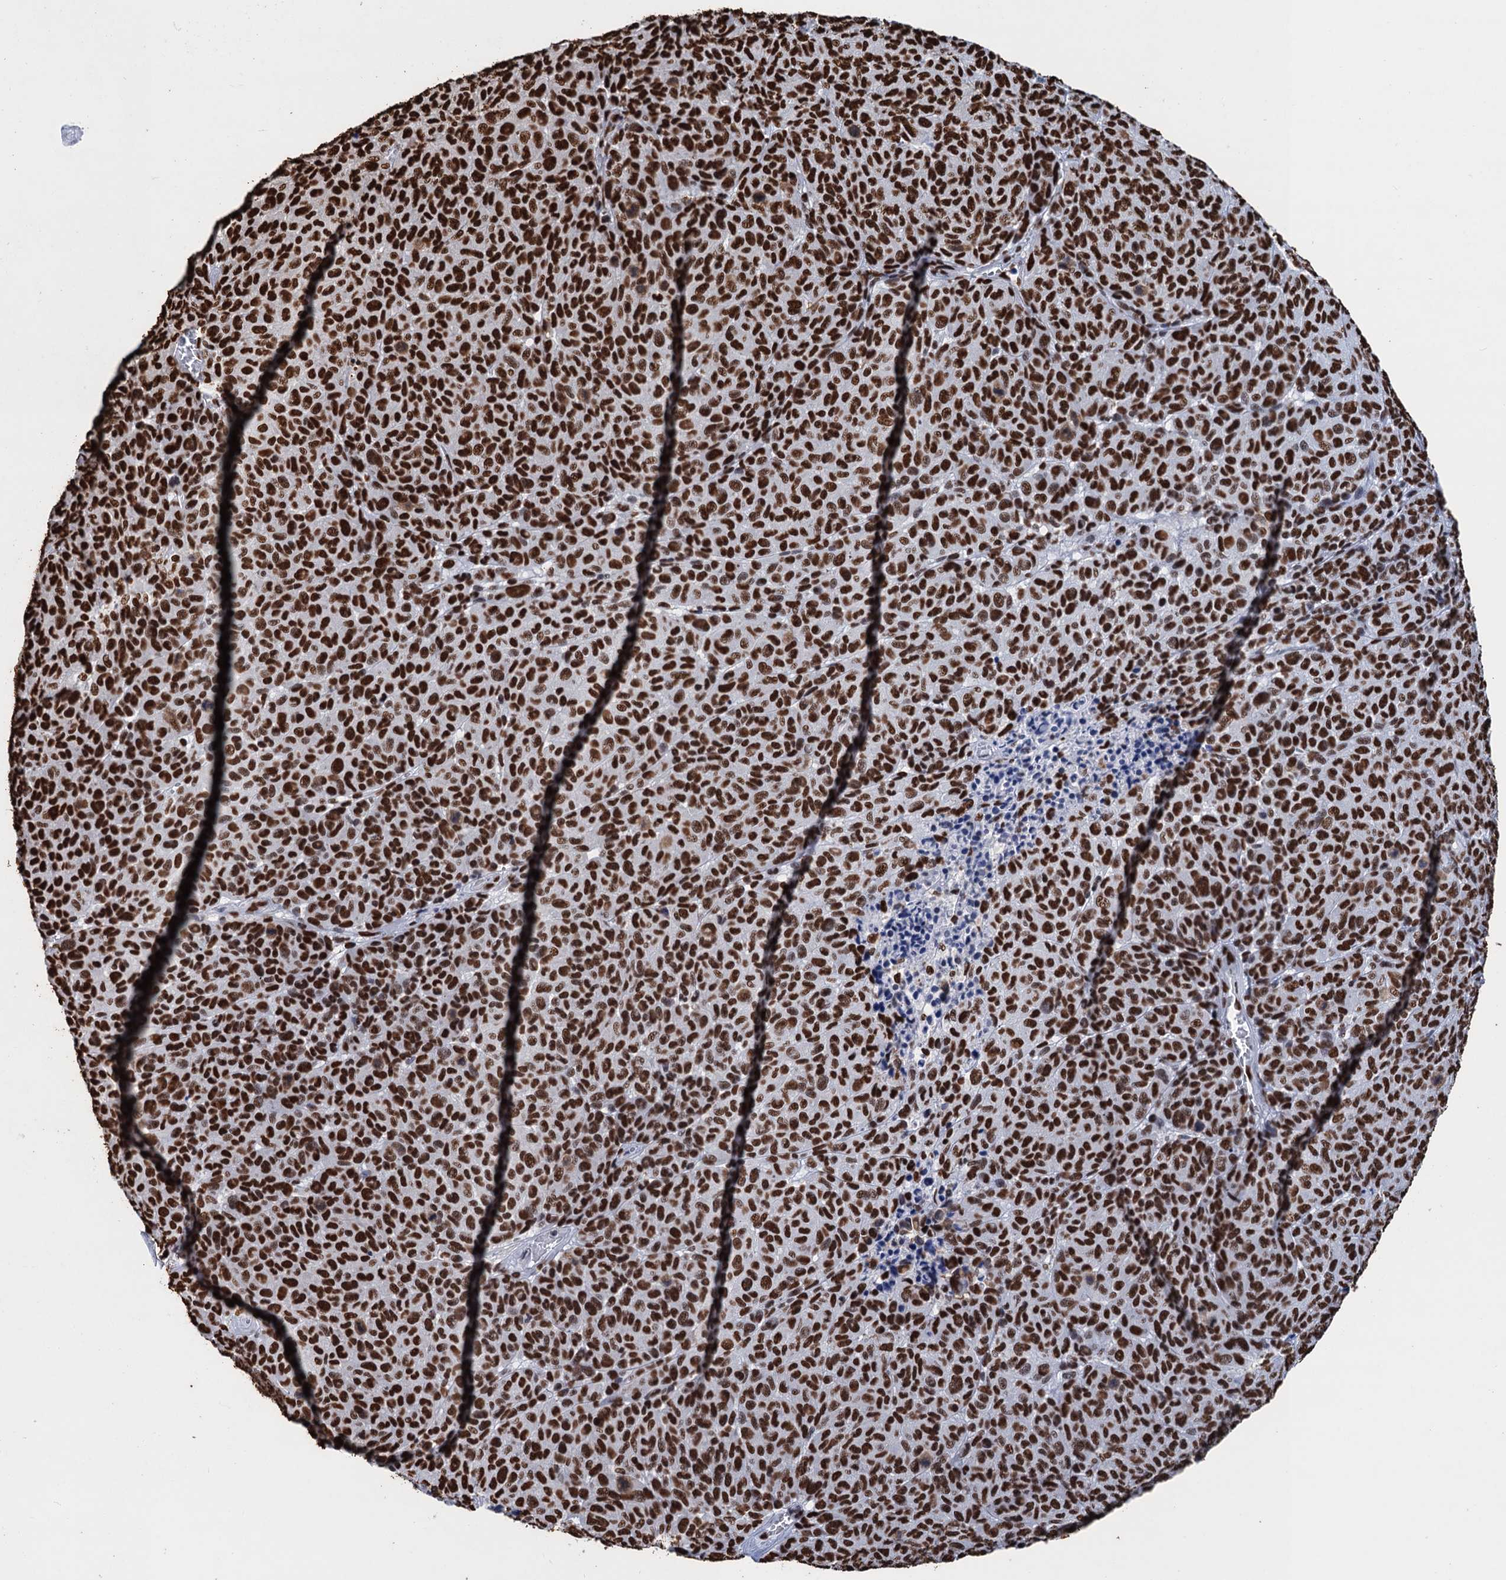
{"staining": {"intensity": "strong", "quantity": ">75%", "location": "nuclear"}, "tissue": "melanoma", "cell_type": "Tumor cells", "image_type": "cancer", "snomed": [{"axis": "morphology", "description": "Malignant melanoma, NOS"}, {"axis": "topography", "description": "Skin"}], "caption": "Protein expression analysis of human melanoma reveals strong nuclear positivity in about >75% of tumor cells. (brown staining indicates protein expression, while blue staining denotes nuclei).", "gene": "UBA2", "patient": {"sex": "male", "age": 49}}